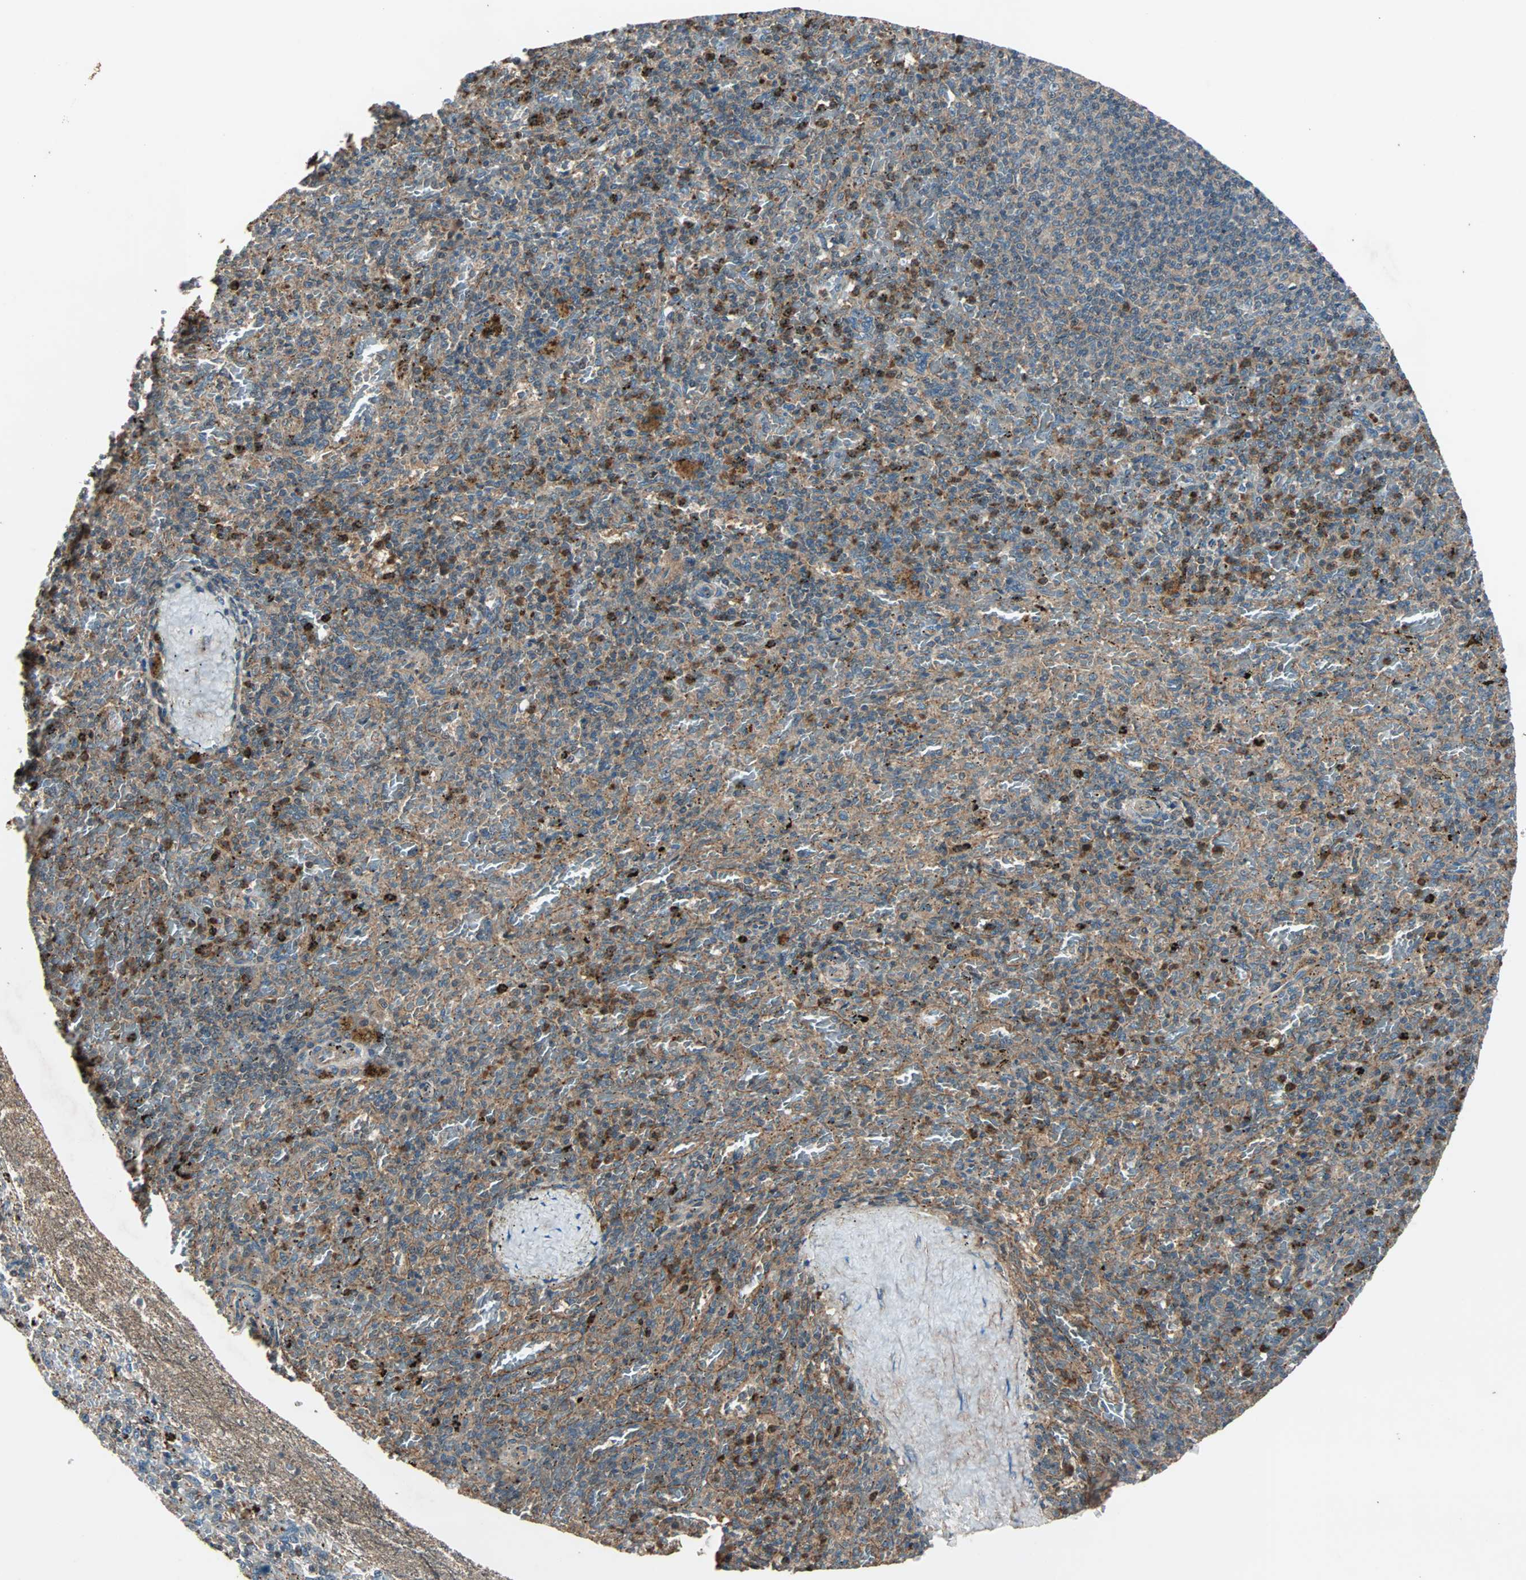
{"staining": {"intensity": "strong", "quantity": ">75%", "location": "cytoplasmic/membranous"}, "tissue": "spleen", "cell_type": "Cells in red pulp", "image_type": "normal", "snomed": [{"axis": "morphology", "description": "Normal tissue, NOS"}, {"axis": "topography", "description": "Spleen"}], "caption": "Normal spleen displays strong cytoplasmic/membranous positivity in about >75% of cells in red pulp, visualized by immunohistochemistry. The staining was performed using DAB (3,3'-diaminobenzidine), with brown indicating positive protein expression. Nuclei are stained blue with hematoxylin.", "gene": "GCK", "patient": {"sex": "female", "age": 43}}